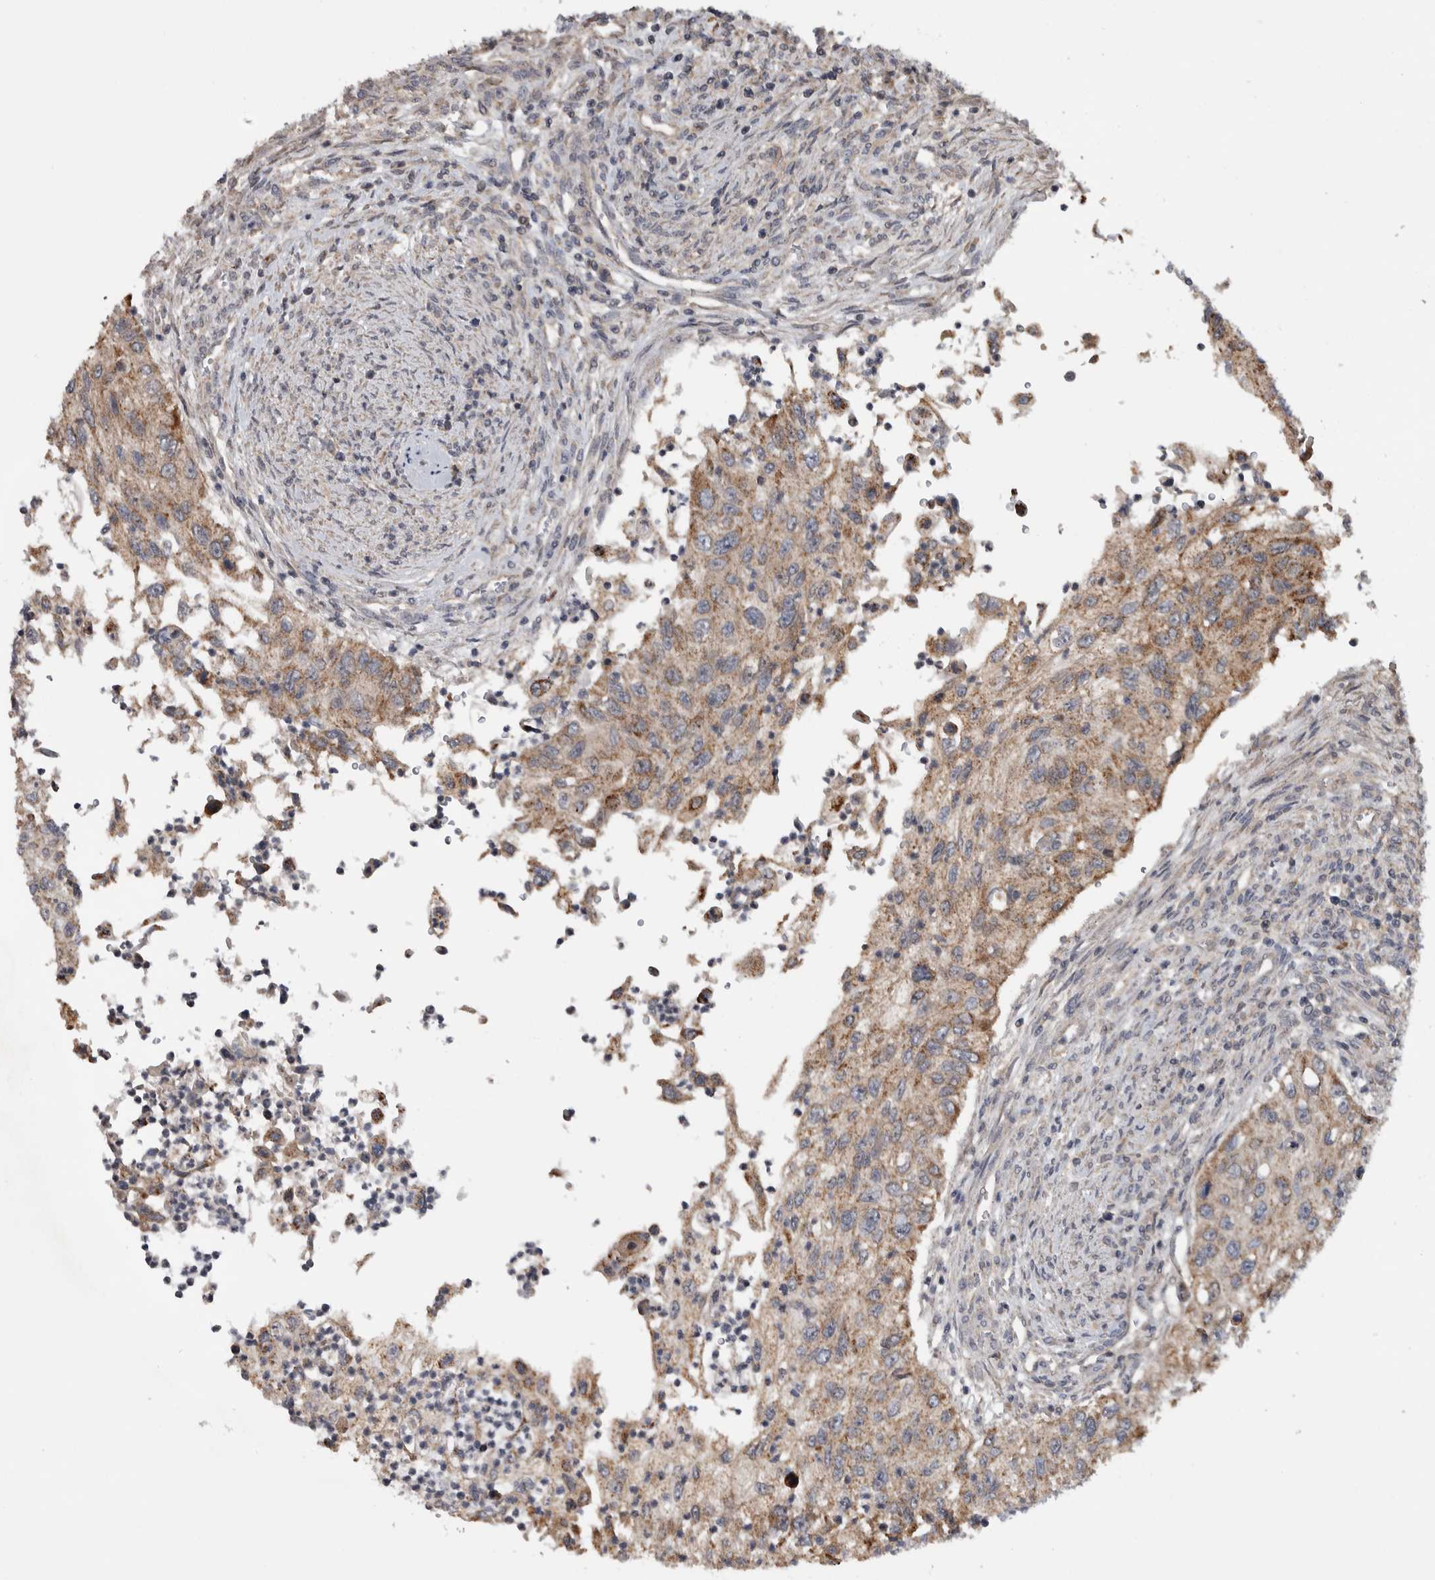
{"staining": {"intensity": "moderate", "quantity": "25%-75%", "location": "cytoplasmic/membranous"}, "tissue": "urothelial cancer", "cell_type": "Tumor cells", "image_type": "cancer", "snomed": [{"axis": "morphology", "description": "Urothelial carcinoma, High grade"}, {"axis": "topography", "description": "Urinary bladder"}], "caption": "This histopathology image demonstrates immunohistochemistry (IHC) staining of human urothelial carcinoma (high-grade), with medium moderate cytoplasmic/membranous expression in about 25%-75% of tumor cells.", "gene": "FAM83G", "patient": {"sex": "female", "age": 60}}